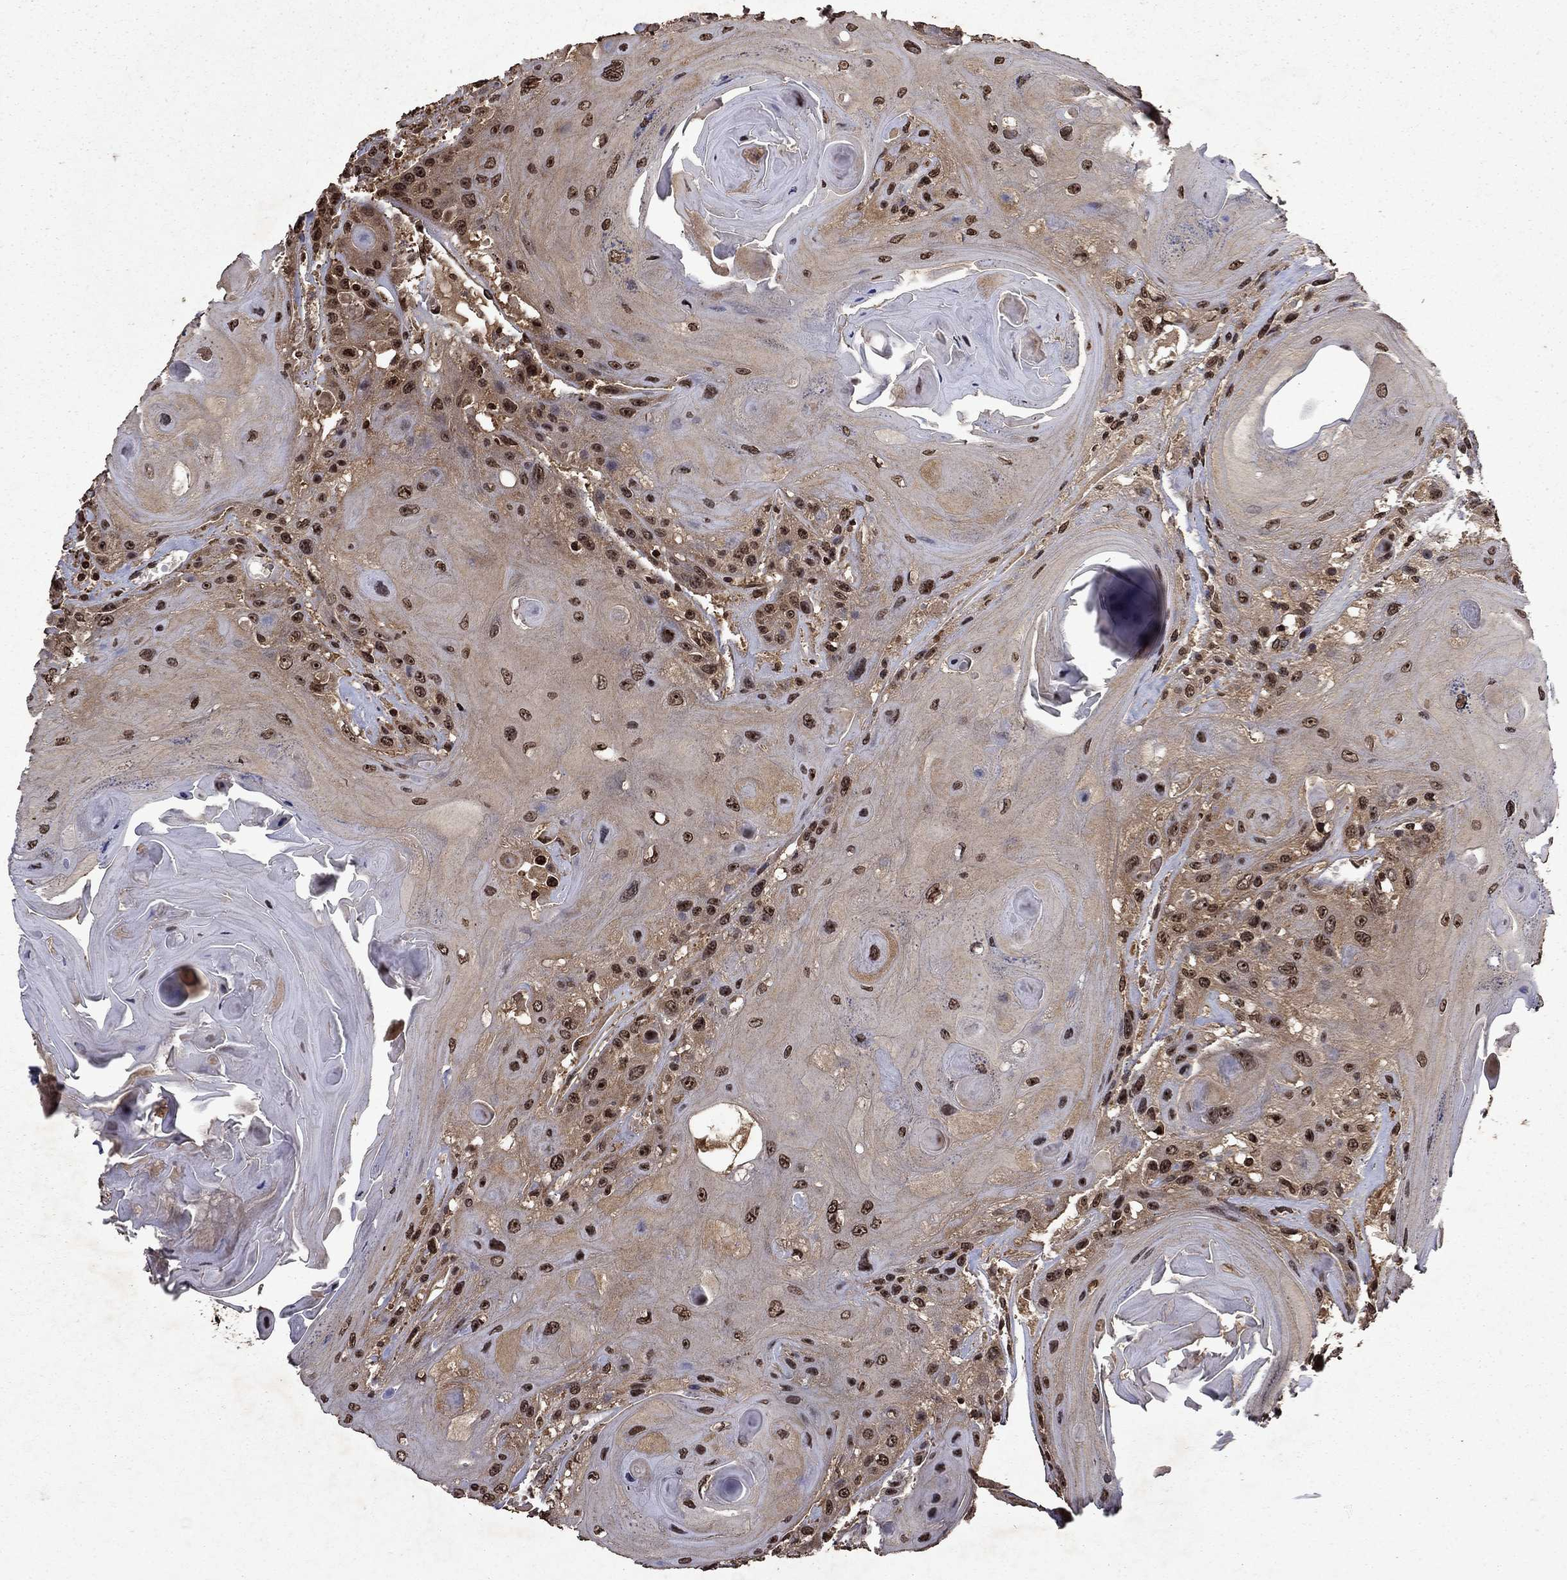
{"staining": {"intensity": "strong", "quantity": "25%-75%", "location": "nuclear"}, "tissue": "head and neck cancer", "cell_type": "Tumor cells", "image_type": "cancer", "snomed": [{"axis": "morphology", "description": "Squamous cell carcinoma, NOS"}, {"axis": "topography", "description": "Head-Neck"}], "caption": "A high-resolution micrograph shows immunohistochemistry staining of head and neck cancer (squamous cell carcinoma), which displays strong nuclear staining in approximately 25%-75% of tumor cells. Using DAB (3,3'-diaminobenzidine) (brown) and hematoxylin (blue) stains, captured at high magnification using brightfield microscopy.", "gene": "PIN4", "patient": {"sex": "female", "age": 59}}